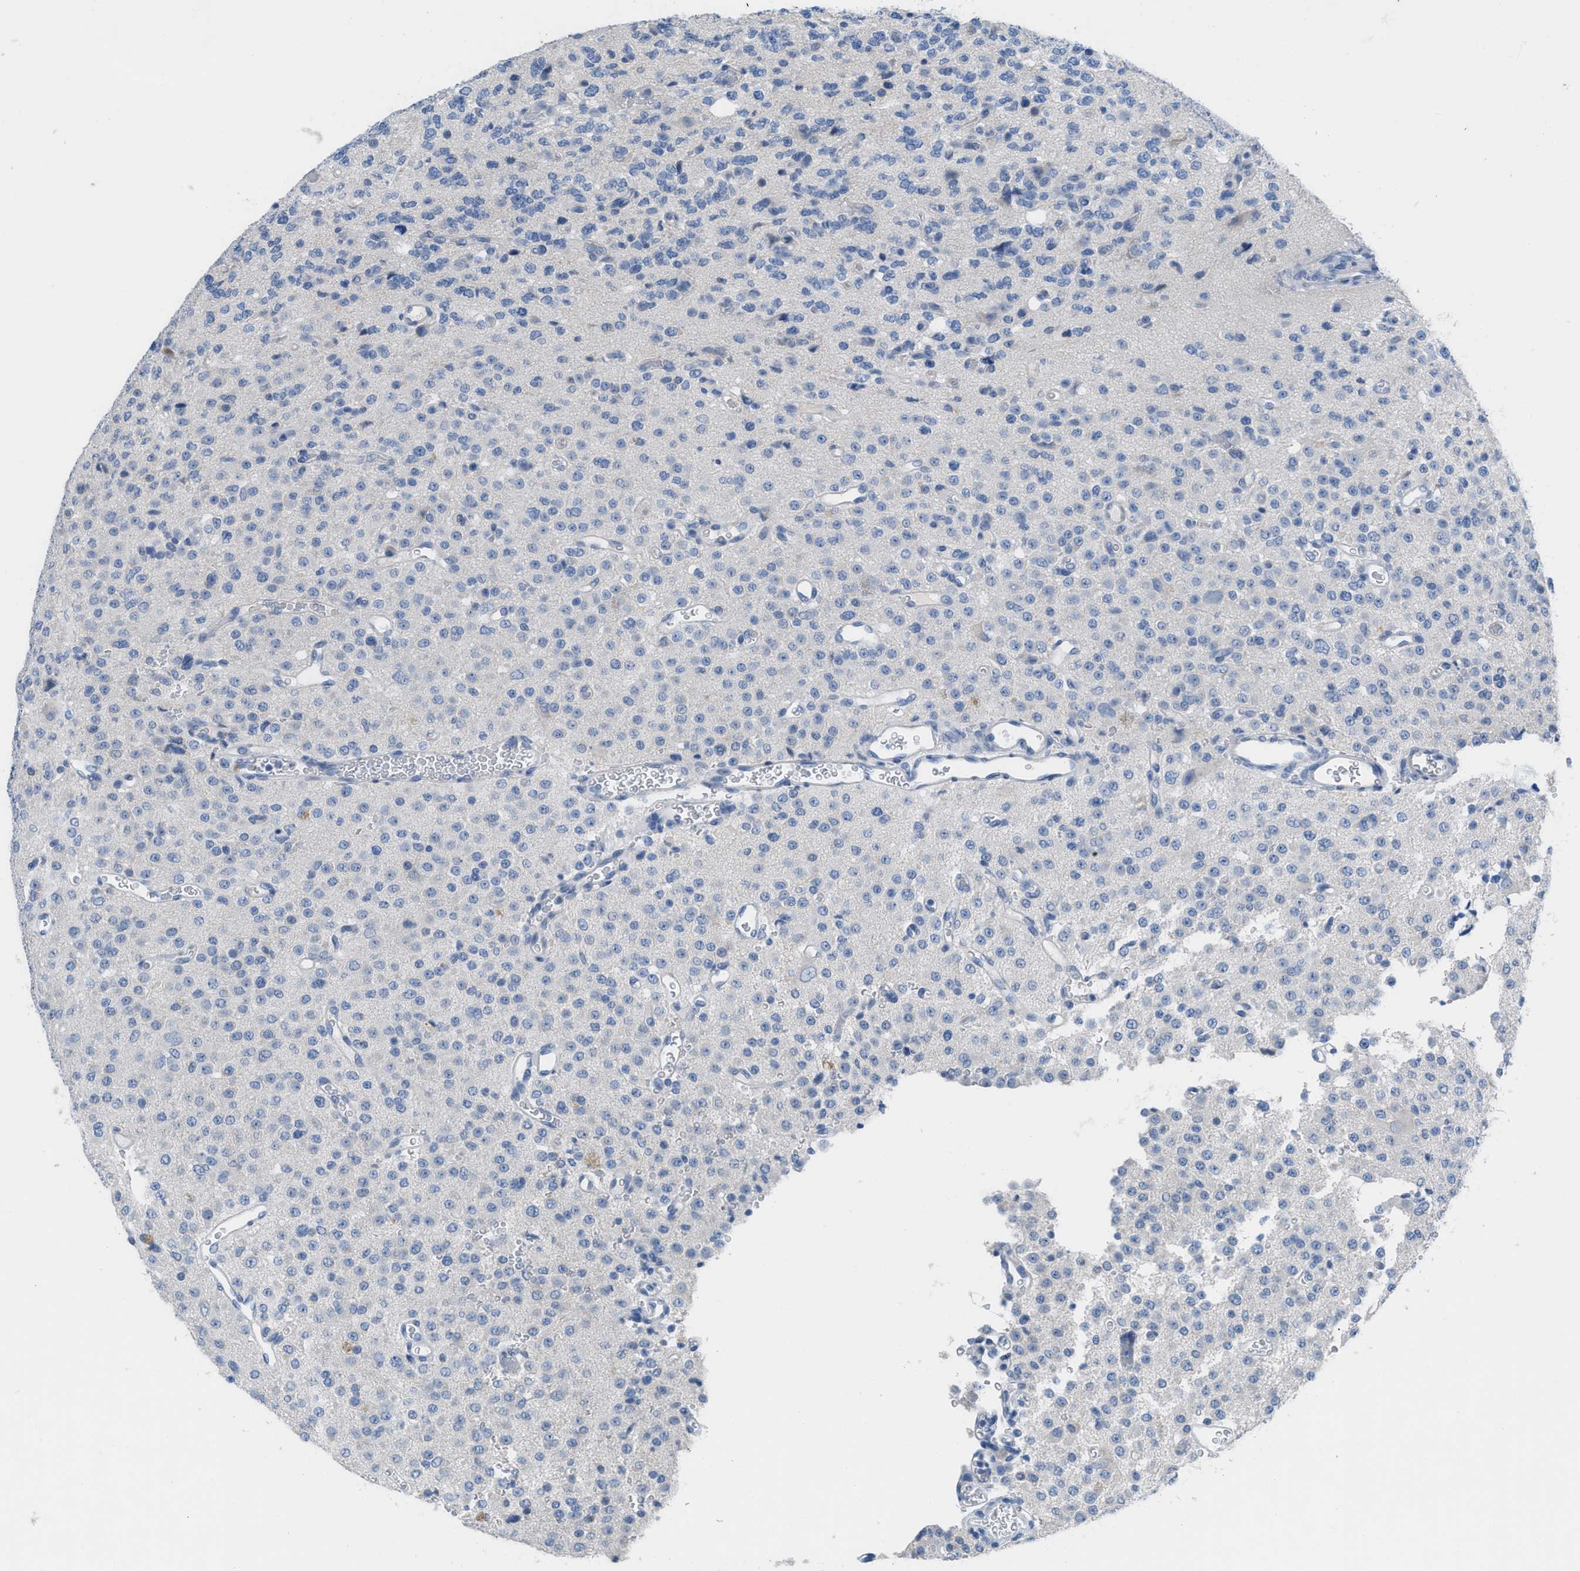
{"staining": {"intensity": "negative", "quantity": "none", "location": "none"}, "tissue": "glioma", "cell_type": "Tumor cells", "image_type": "cancer", "snomed": [{"axis": "morphology", "description": "Glioma, malignant, Low grade"}, {"axis": "topography", "description": "Brain"}], "caption": "There is no significant expression in tumor cells of malignant glioma (low-grade). (DAB IHC with hematoxylin counter stain).", "gene": "HPX", "patient": {"sex": "male", "age": 38}}